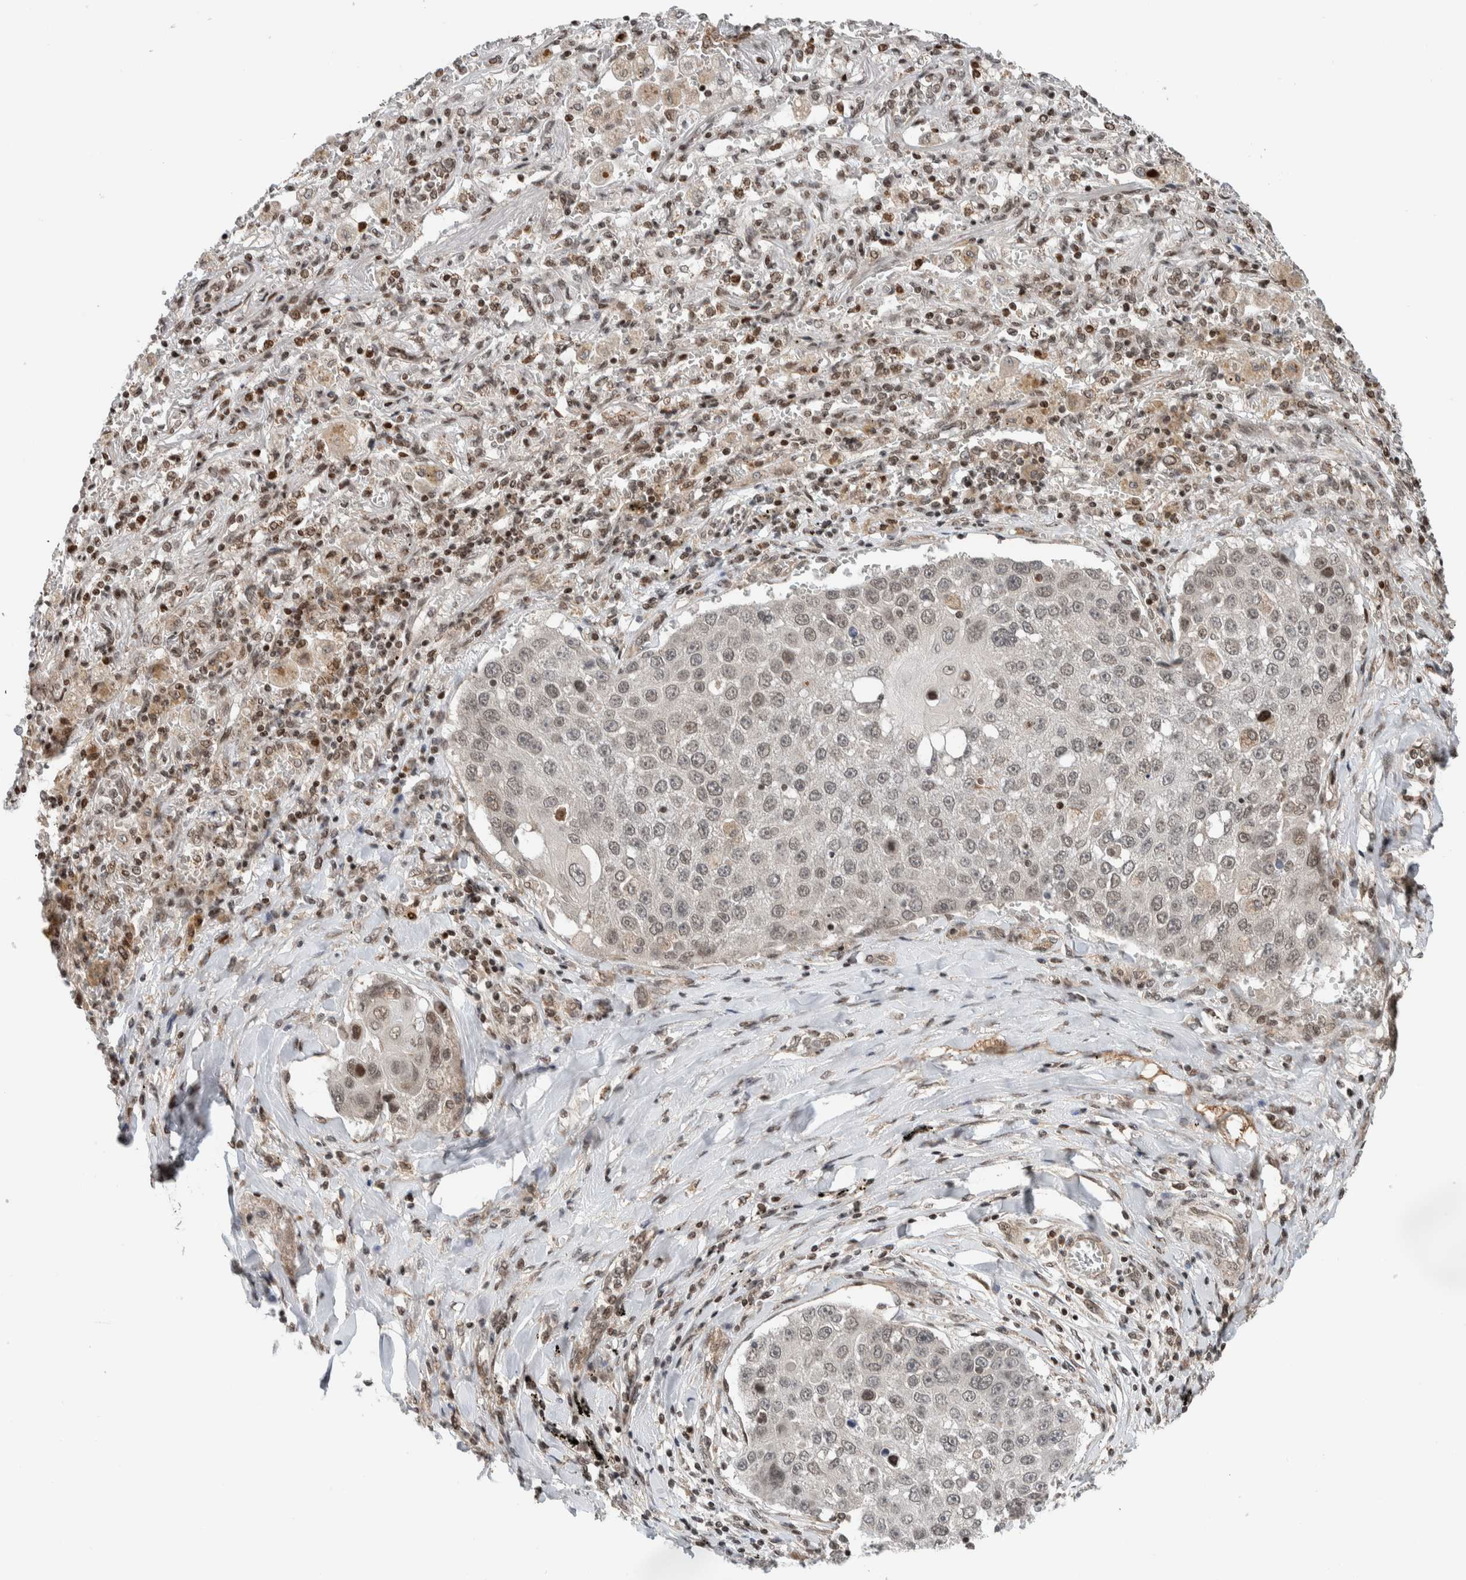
{"staining": {"intensity": "weak", "quantity": "<25%", "location": "nuclear"}, "tissue": "lung cancer", "cell_type": "Tumor cells", "image_type": "cancer", "snomed": [{"axis": "morphology", "description": "Squamous cell carcinoma, NOS"}, {"axis": "topography", "description": "Lung"}], "caption": "IHC histopathology image of human lung squamous cell carcinoma stained for a protein (brown), which displays no staining in tumor cells. (DAB IHC visualized using brightfield microscopy, high magnification).", "gene": "NPLOC4", "patient": {"sex": "male", "age": 61}}